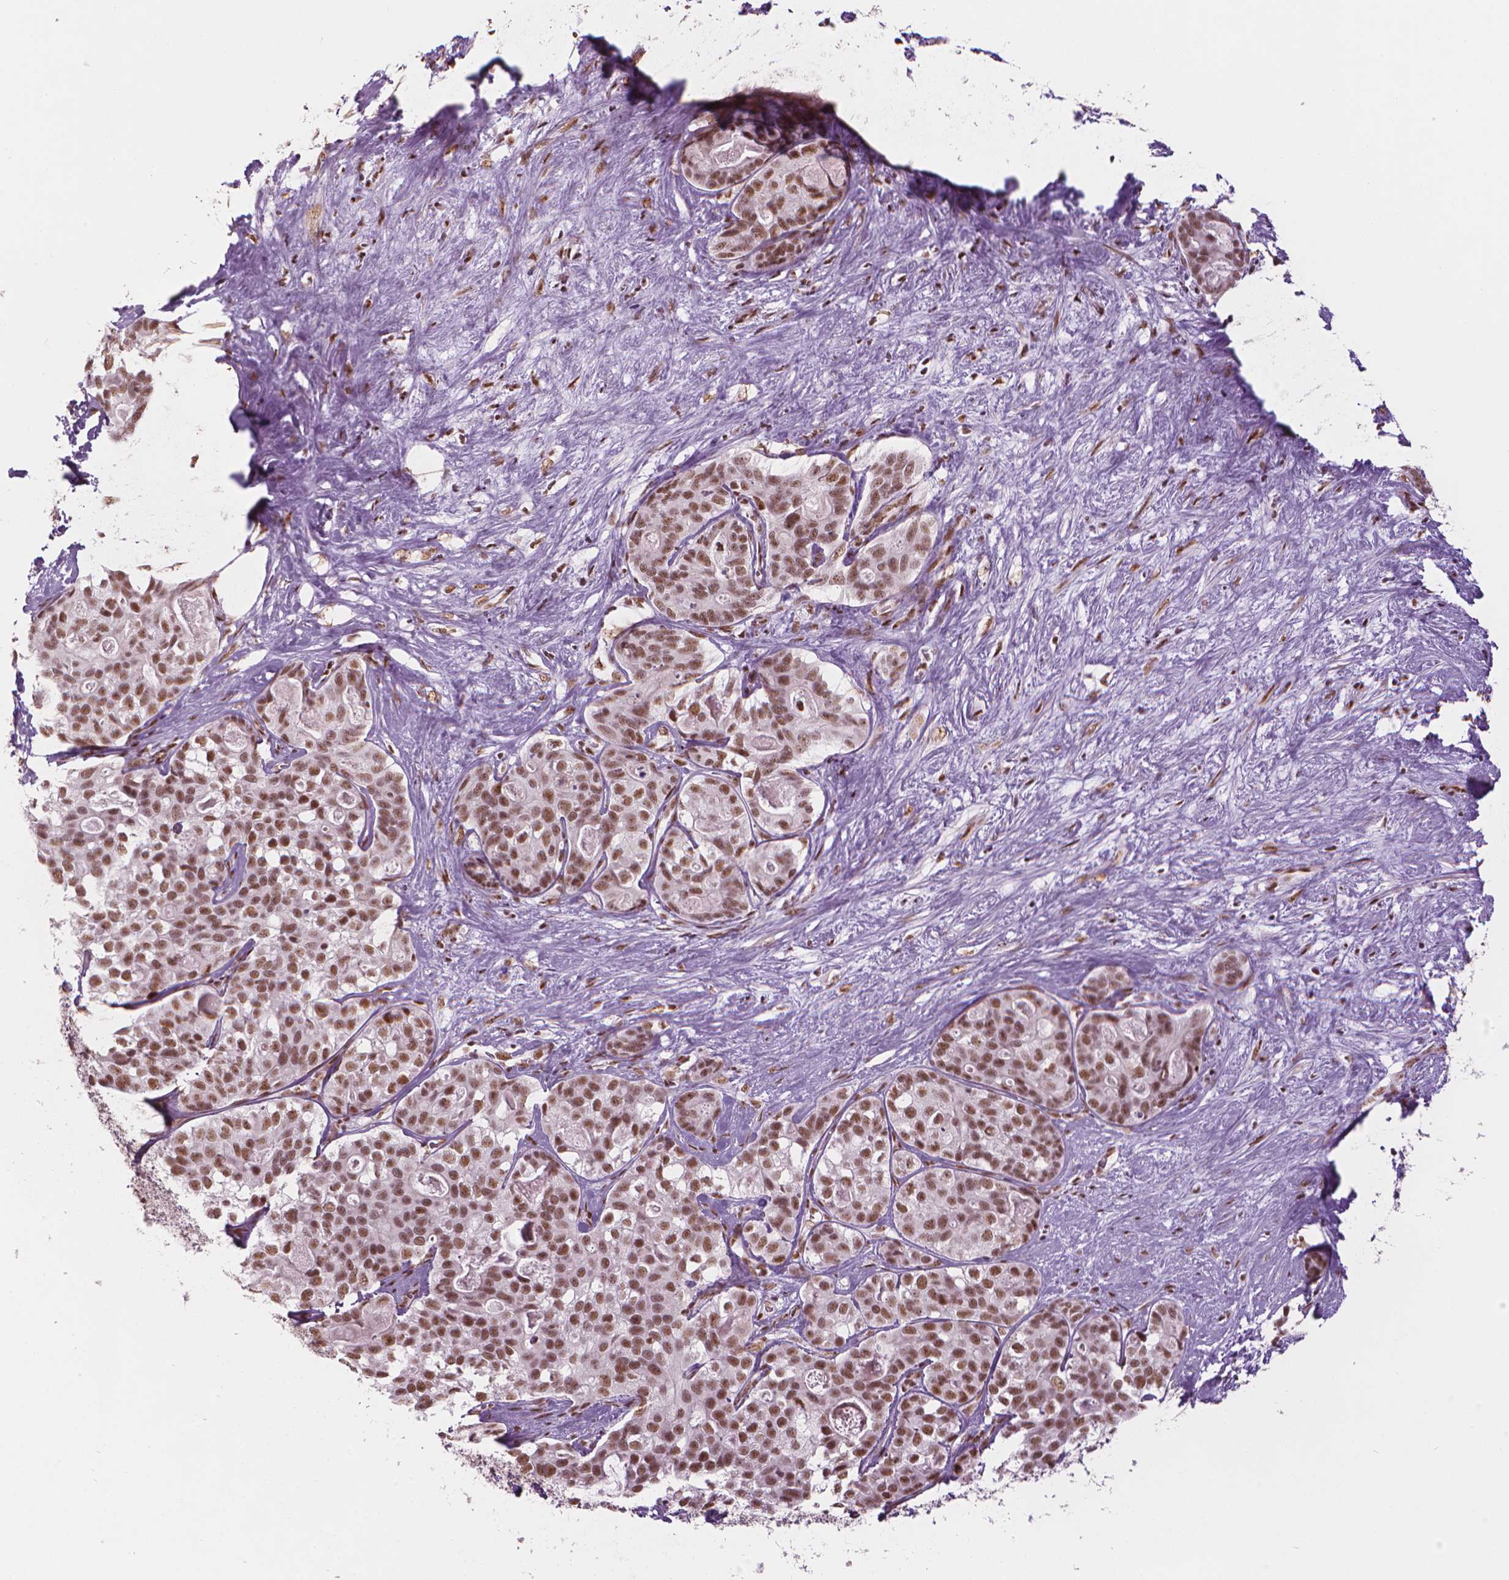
{"staining": {"intensity": "moderate", "quantity": ">75%", "location": "nuclear"}, "tissue": "liver cancer", "cell_type": "Tumor cells", "image_type": "cancer", "snomed": [{"axis": "morphology", "description": "Cholangiocarcinoma"}, {"axis": "topography", "description": "Liver"}], "caption": "IHC micrograph of neoplastic tissue: human liver cholangiocarcinoma stained using immunohistochemistry exhibits medium levels of moderate protein expression localized specifically in the nuclear of tumor cells, appearing as a nuclear brown color.", "gene": "ELF2", "patient": {"sex": "male", "age": 56}}